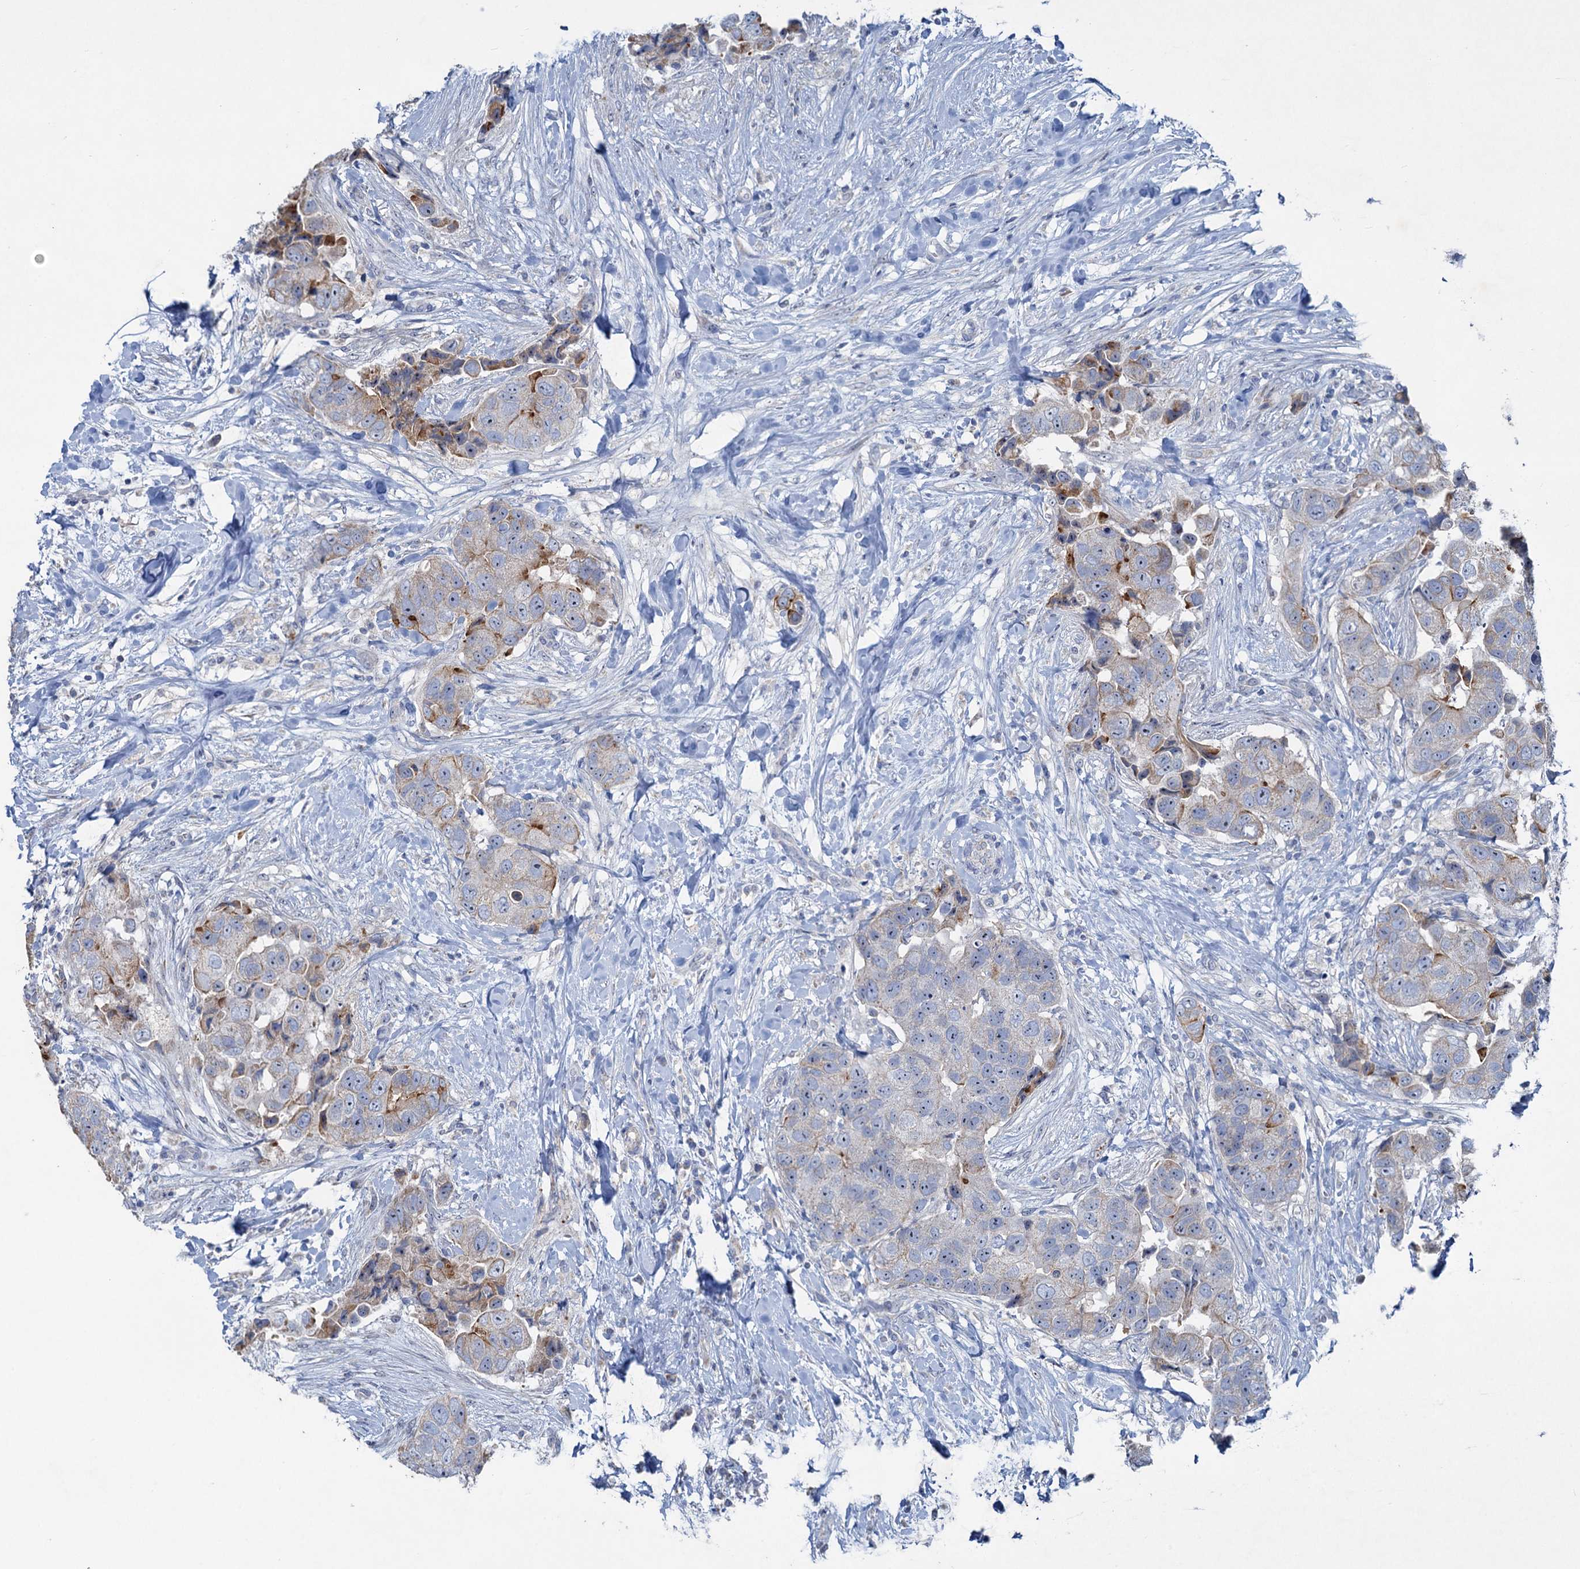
{"staining": {"intensity": "moderate", "quantity": "<25%", "location": "cytoplasmic/membranous"}, "tissue": "breast cancer", "cell_type": "Tumor cells", "image_type": "cancer", "snomed": [{"axis": "morphology", "description": "Normal tissue, NOS"}, {"axis": "morphology", "description": "Duct carcinoma"}, {"axis": "topography", "description": "Breast"}], "caption": "DAB immunohistochemical staining of breast cancer (invasive ductal carcinoma) displays moderate cytoplasmic/membranous protein positivity in approximately <25% of tumor cells.", "gene": "PLLP", "patient": {"sex": "female", "age": 62}}